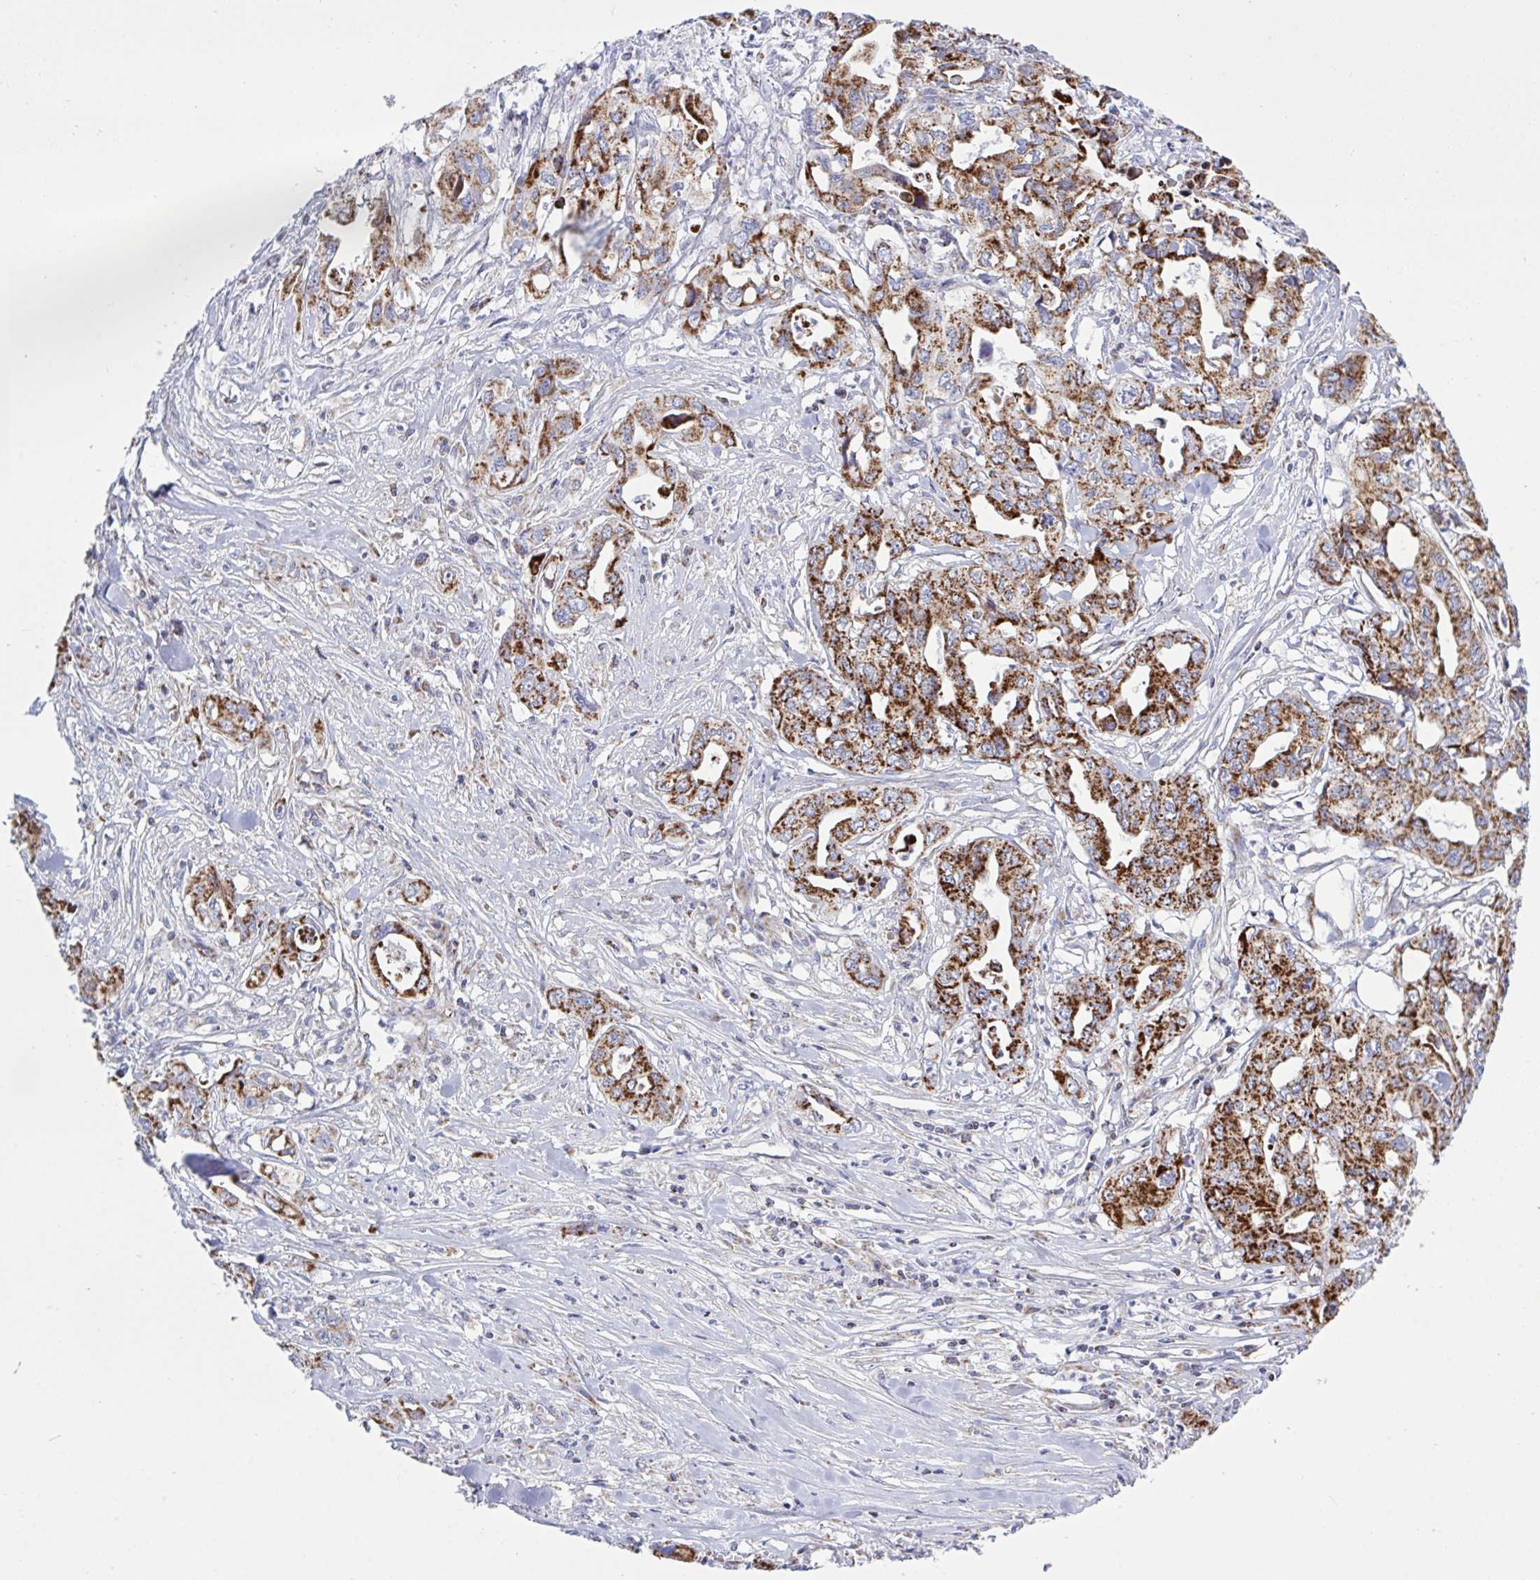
{"staining": {"intensity": "strong", "quantity": ">75%", "location": "cytoplasmic/membranous"}, "tissue": "pancreatic cancer", "cell_type": "Tumor cells", "image_type": "cancer", "snomed": [{"axis": "morphology", "description": "Adenocarcinoma, NOS"}, {"axis": "topography", "description": "Pancreas"}], "caption": "Immunohistochemical staining of human pancreatic cancer (adenocarcinoma) displays high levels of strong cytoplasmic/membranous expression in about >75% of tumor cells.", "gene": "HSPE1", "patient": {"sex": "male", "age": 68}}